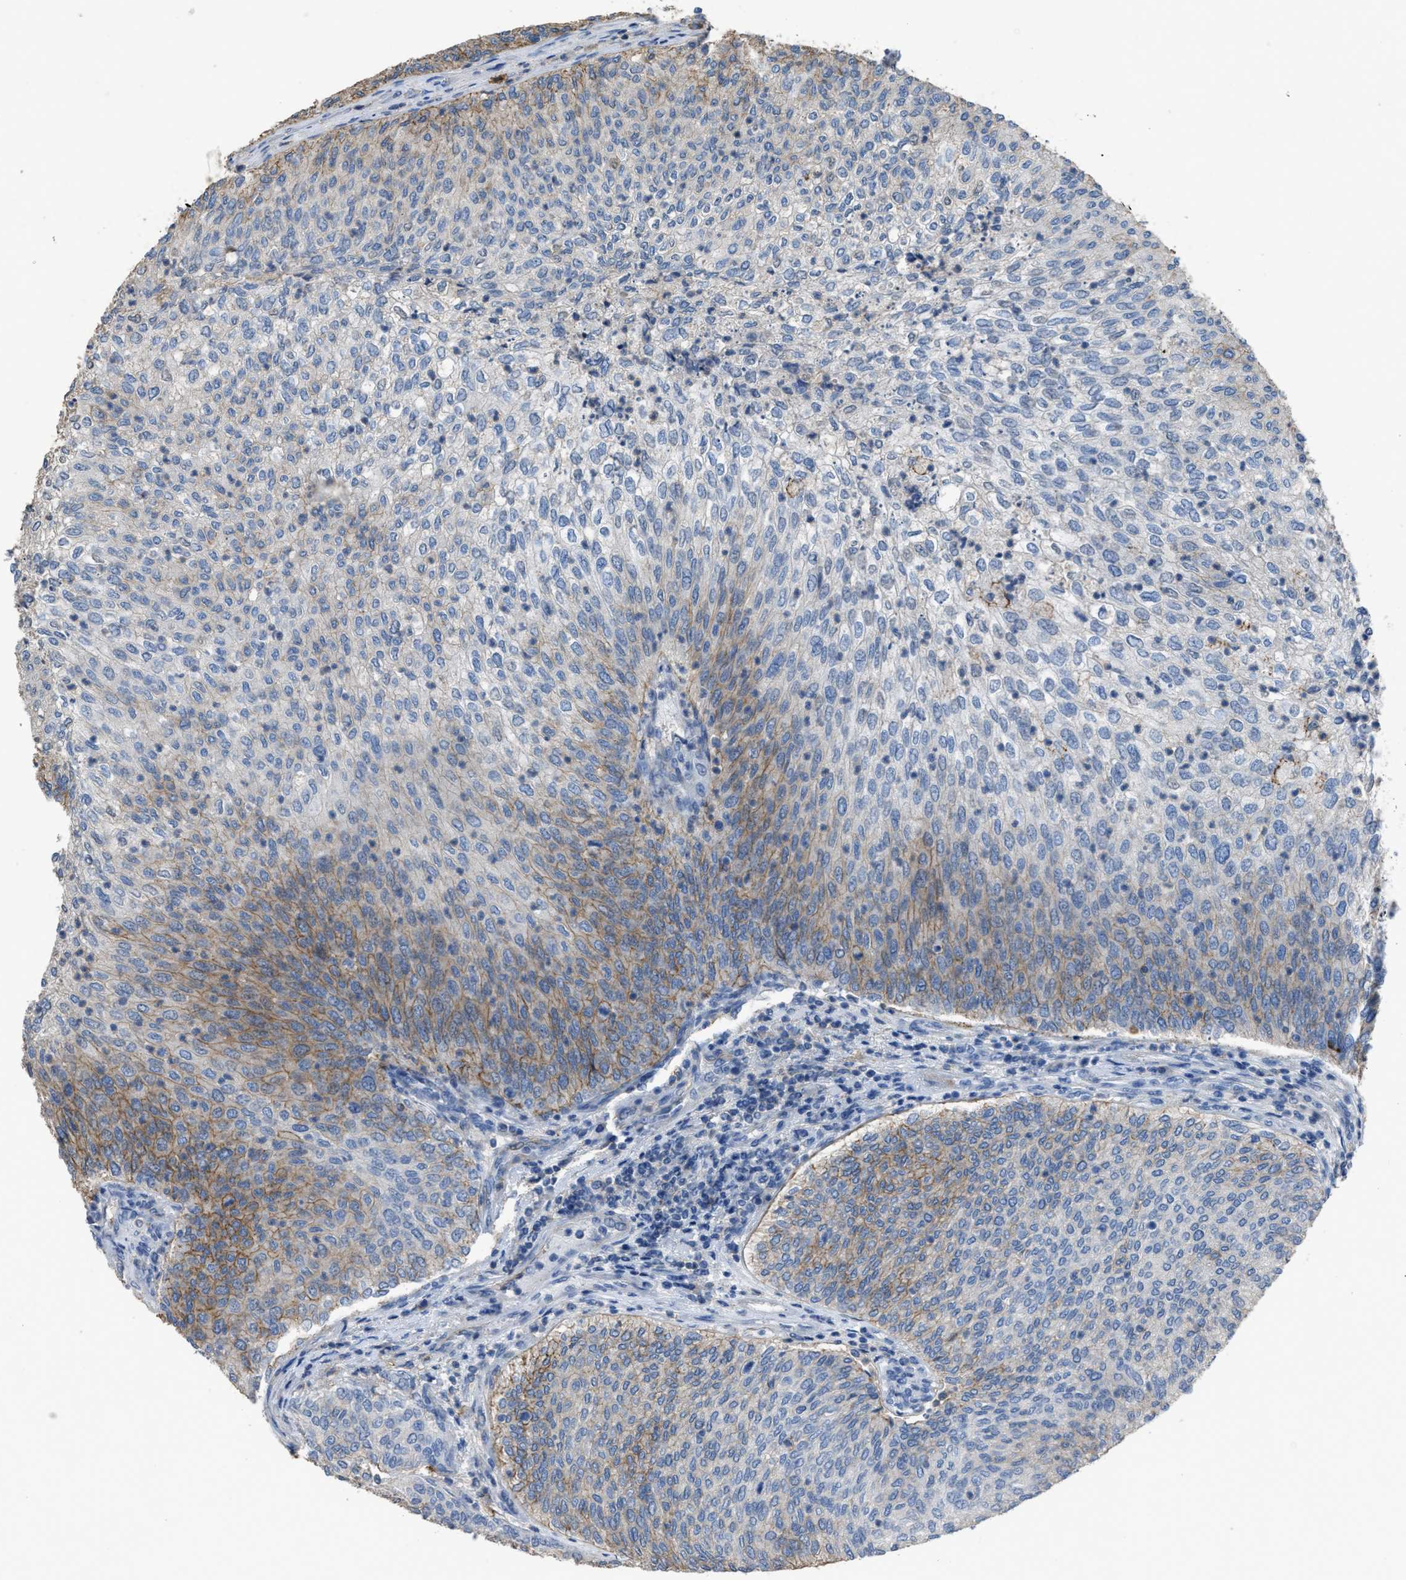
{"staining": {"intensity": "moderate", "quantity": "<25%", "location": "cytoplasmic/membranous"}, "tissue": "urothelial cancer", "cell_type": "Tumor cells", "image_type": "cancer", "snomed": [{"axis": "morphology", "description": "Urothelial carcinoma, Low grade"}, {"axis": "topography", "description": "Urinary bladder"}], "caption": "An image of human urothelial carcinoma (low-grade) stained for a protein exhibits moderate cytoplasmic/membranous brown staining in tumor cells. Nuclei are stained in blue.", "gene": "OR51E1", "patient": {"sex": "female", "age": 79}}